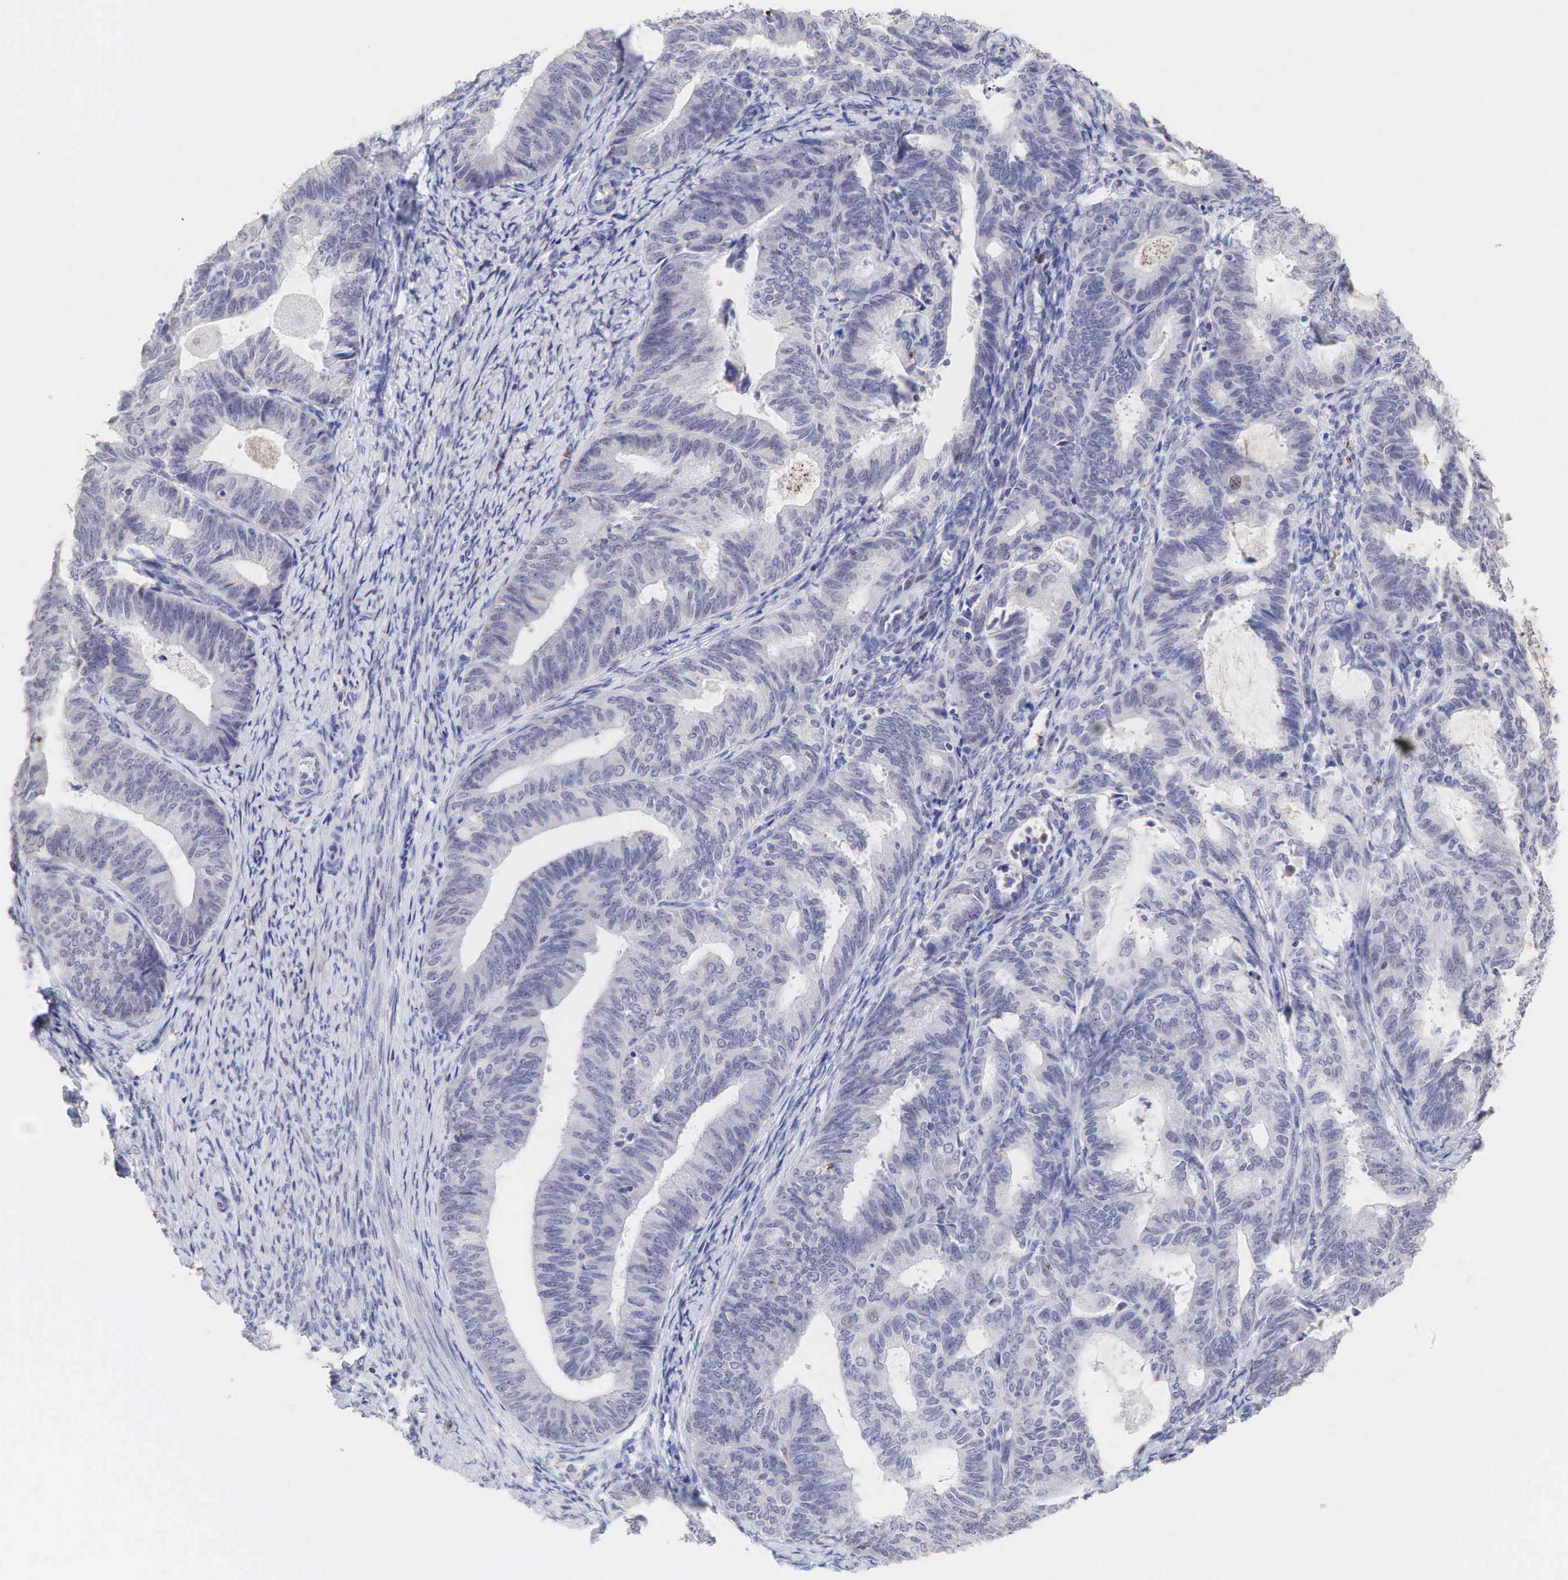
{"staining": {"intensity": "negative", "quantity": "none", "location": "none"}, "tissue": "endometrial cancer", "cell_type": "Tumor cells", "image_type": "cancer", "snomed": [{"axis": "morphology", "description": "Adenocarcinoma, NOS"}, {"axis": "topography", "description": "Endometrium"}], "caption": "High magnification brightfield microscopy of endometrial cancer (adenocarcinoma) stained with DAB (3,3'-diaminobenzidine) (brown) and counterstained with hematoxylin (blue): tumor cells show no significant positivity.", "gene": "DKC1", "patient": {"sex": "female", "age": 63}}